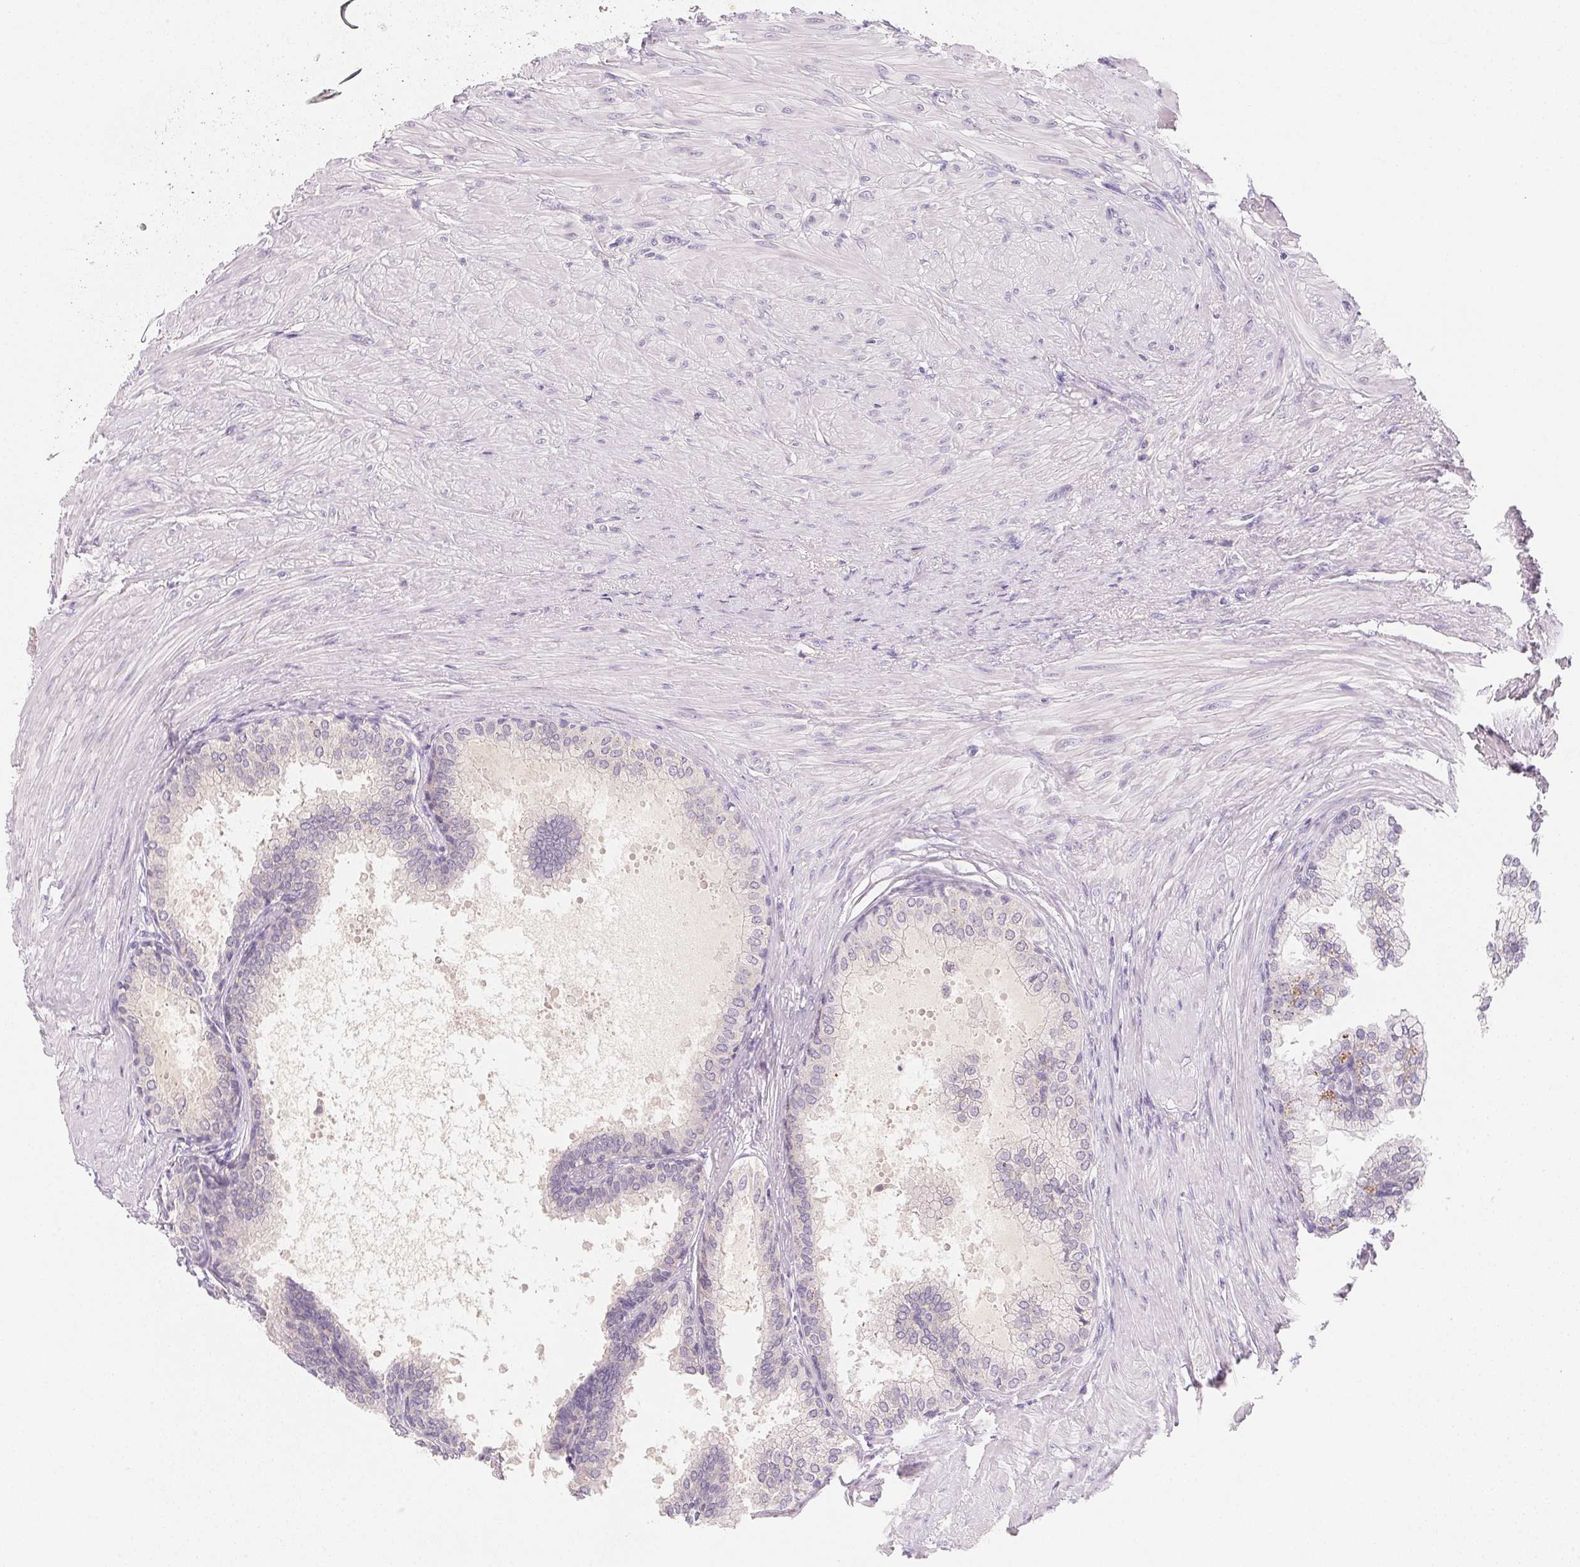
{"staining": {"intensity": "negative", "quantity": "none", "location": "none"}, "tissue": "prostate", "cell_type": "Glandular cells", "image_type": "normal", "snomed": [{"axis": "morphology", "description": "Normal tissue, NOS"}, {"axis": "topography", "description": "Prostate"}, {"axis": "topography", "description": "Peripheral nerve tissue"}], "caption": "IHC of normal prostate shows no staining in glandular cells. The staining is performed using DAB (3,3'-diaminobenzidine) brown chromogen with nuclei counter-stained in using hematoxylin.", "gene": "MCOLN3", "patient": {"sex": "male", "age": 55}}